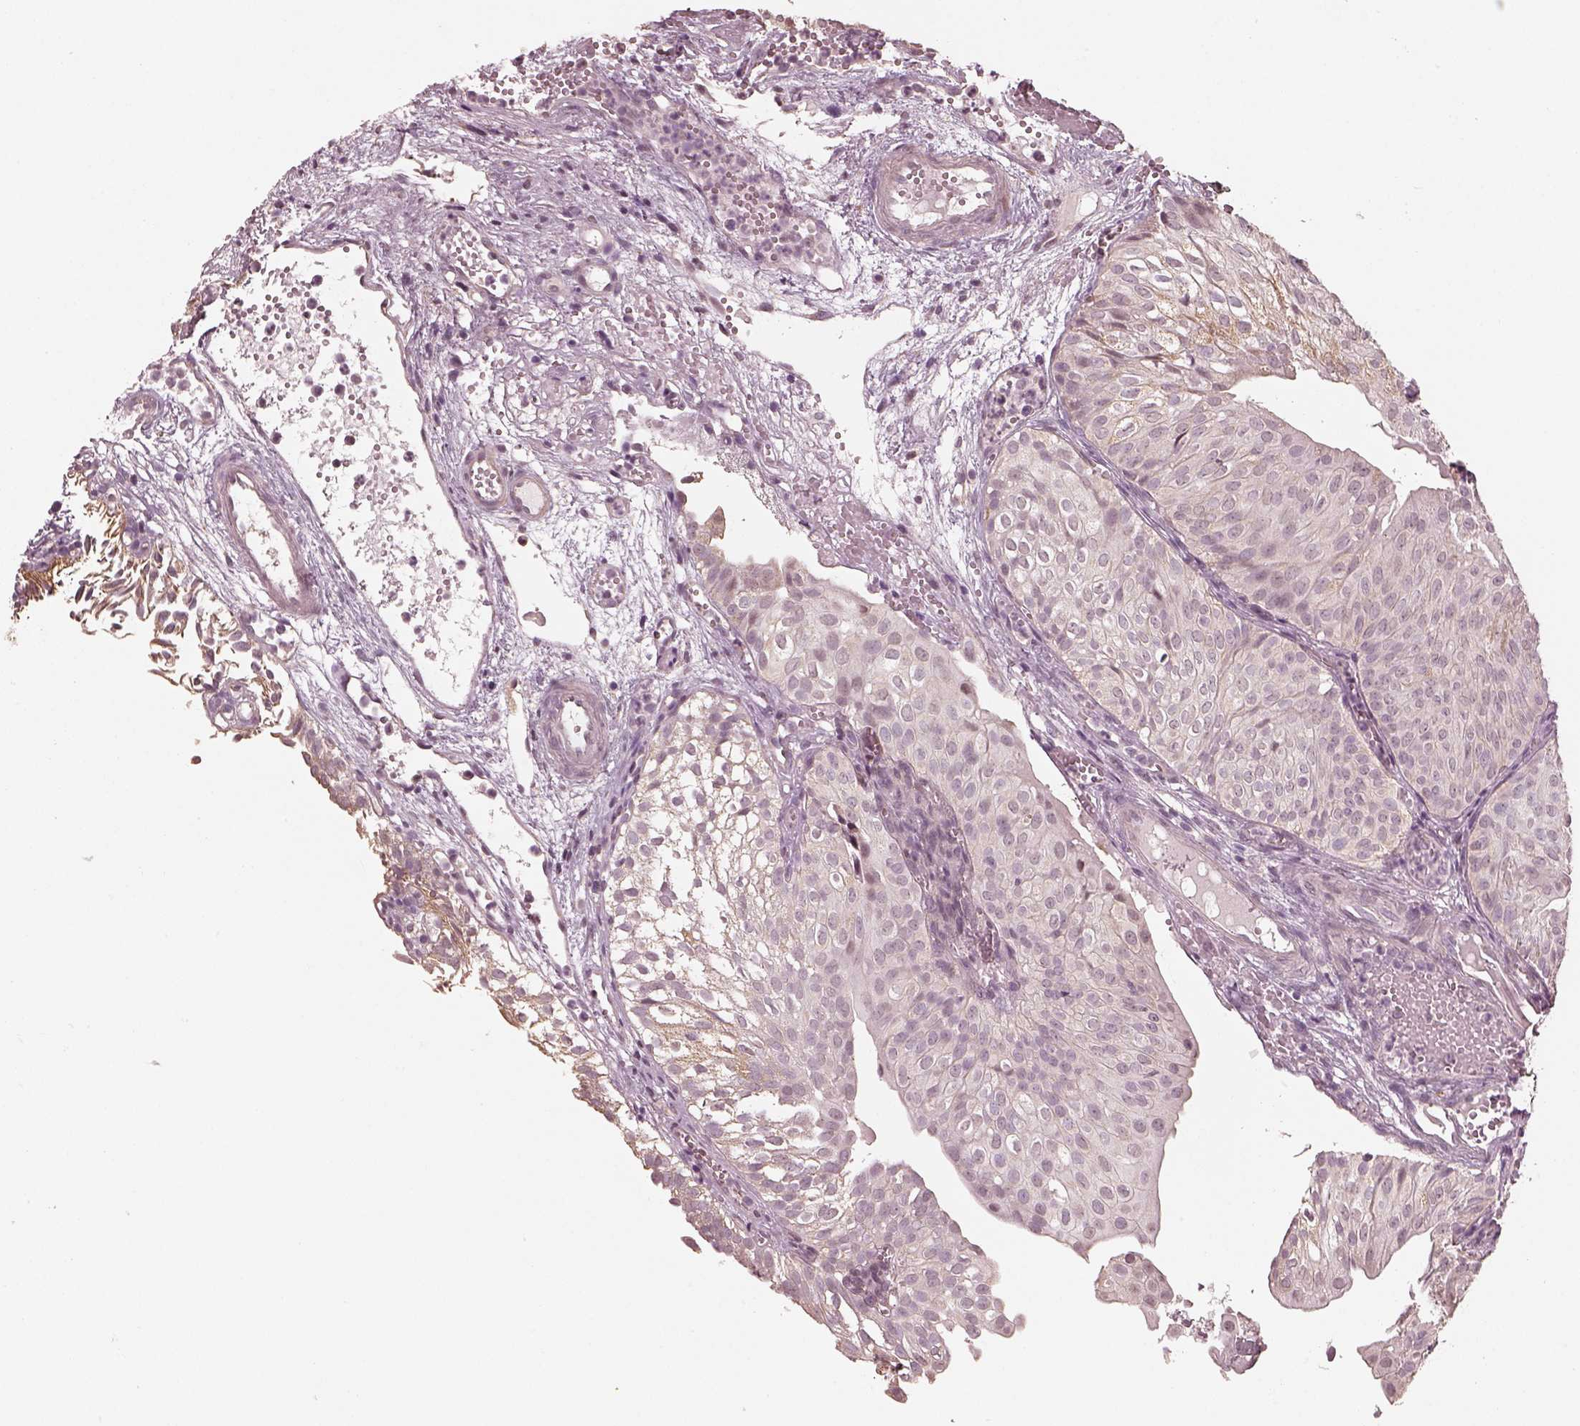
{"staining": {"intensity": "negative", "quantity": "none", "location": "none"}, "tissue": "urothelial cancer", "cell_type": "Tumor cells", "image_type": "cancer", "snomed": [{"axis": "morphology", "description": "Urothelial carcinoma, Low grade"}, {"axis": "topography", "description": "Urinary bladder"}], "caption": "Photomicrograph shows no significant protein staining in tumor cells of urothelial cancer.", "gene": "SLC7A4", "patient": {"sex": "male", "age": 72}}